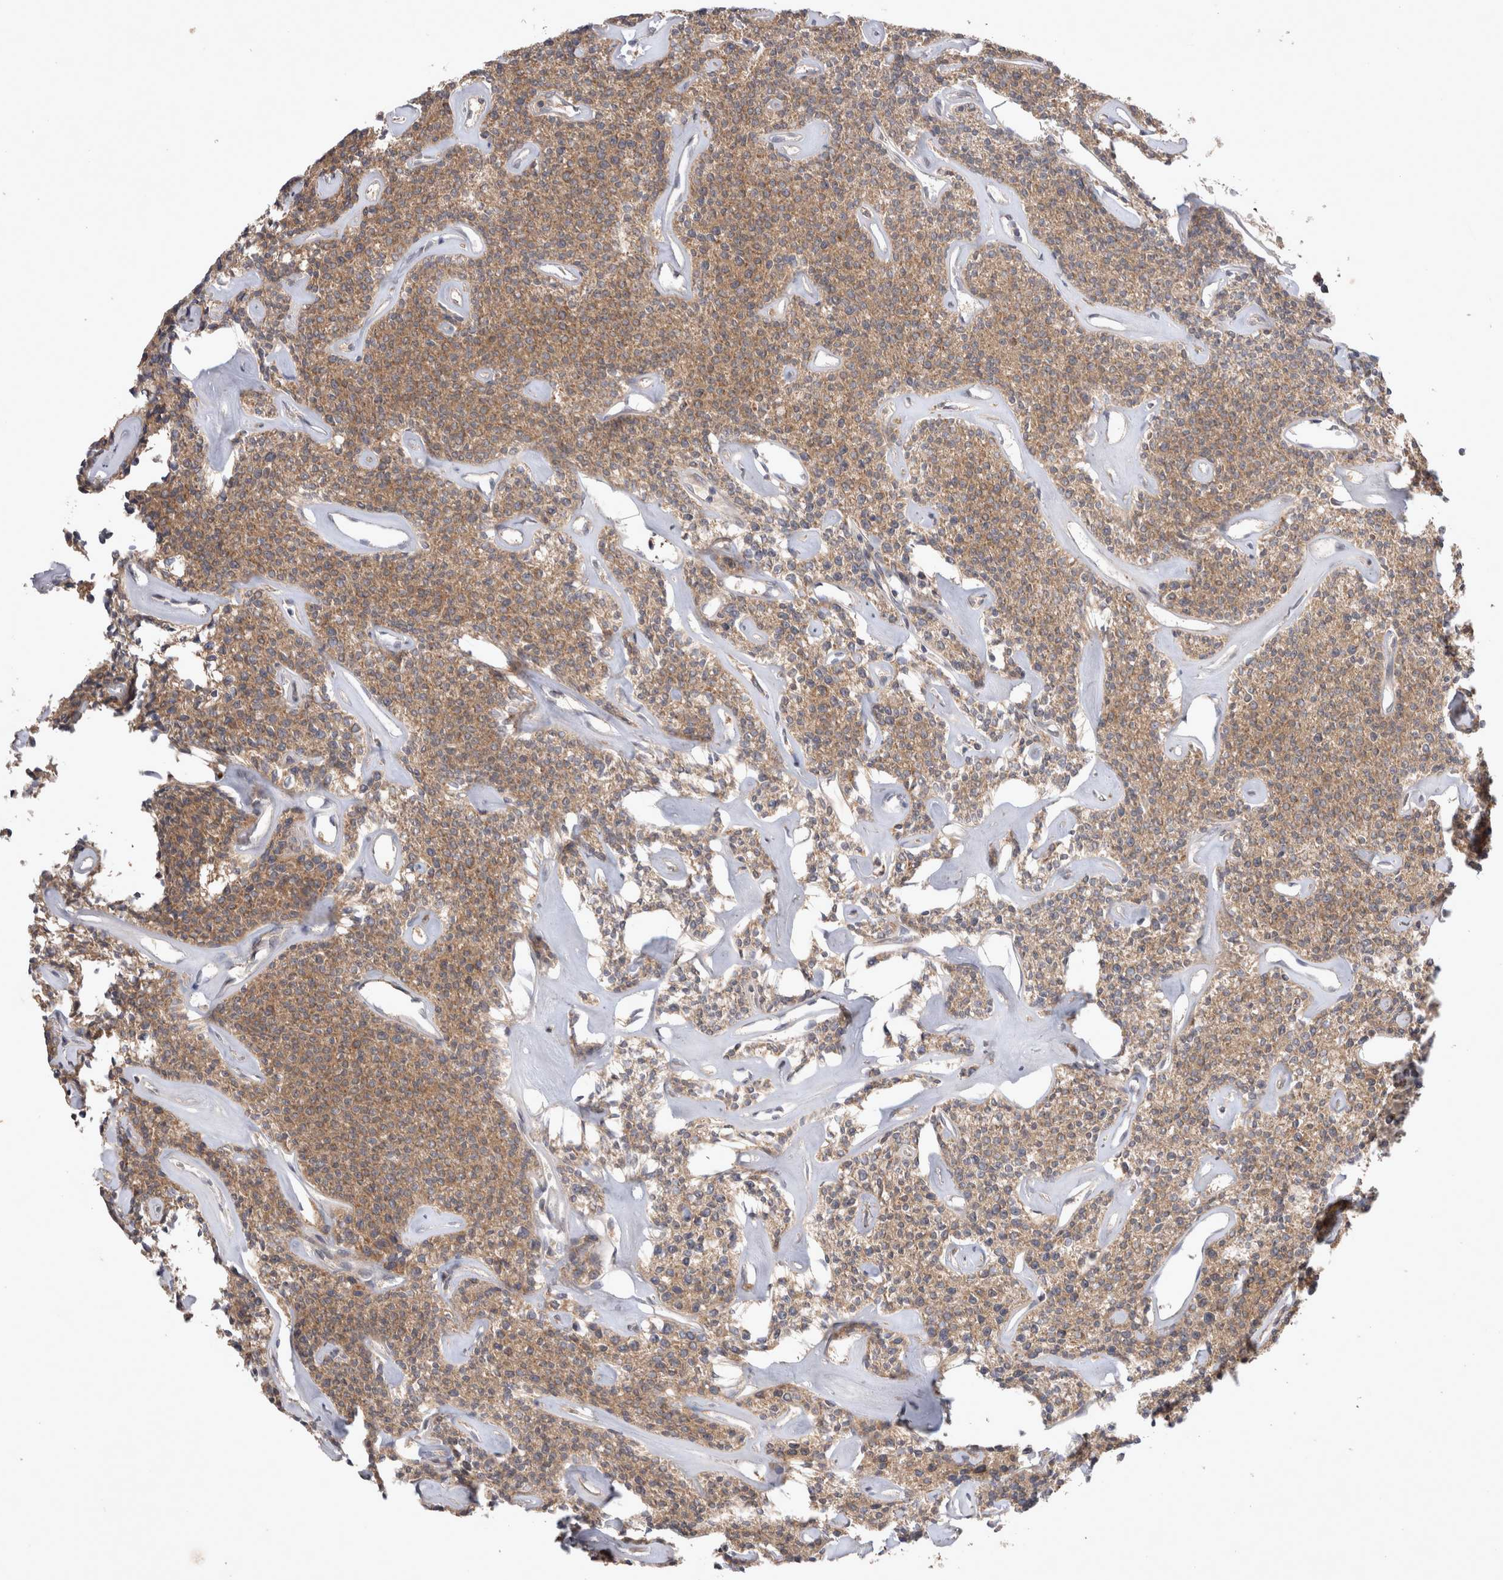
{"staining": {"intensity": "moderate", "quantity": ">75%", "location": "cytoplasmic/membranous"}, "tissue": "parathyroid gland", "cell_type": "Glandular cells", "image_type": "normal", "snomed": [{"axis": "morphology", "description": "Normal tissue, NOS"}, {"axis": "topography", "description": "Parathyroid gland"}], "caption": "Protein staining displays moderate cytoplasmic/membranous staining in approximately >75% of glandular cells in unremarkable parathyroid gland.", "gene": "SRD5A3", "patient": {"sex": "male", "age": 46}}